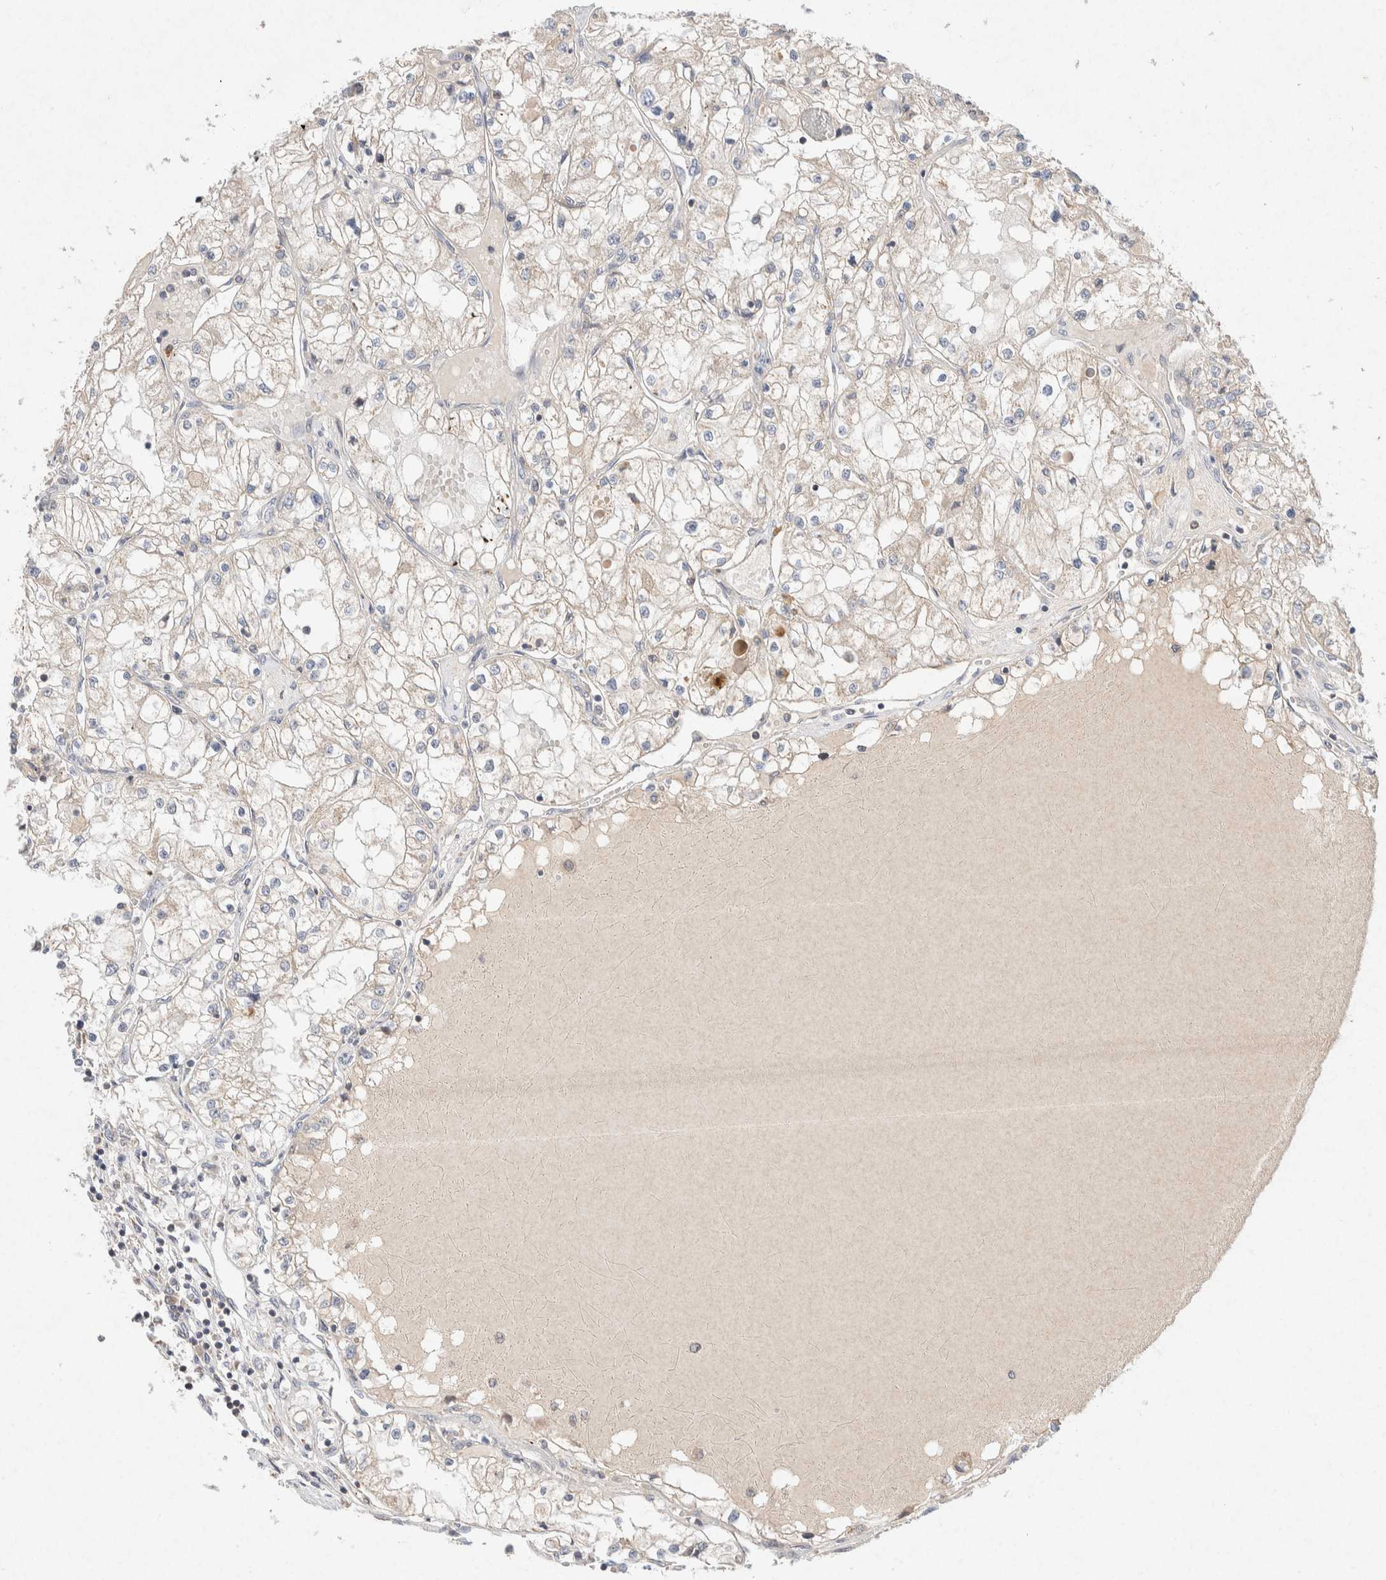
{"staining": {"intensity": "weak", "quantity": "<25%", "location": "cytoplasmic/membranous"}, "tissue": "renal cancer", "cell_type": "Tumor cells", "image_type": "cancer", "snomed": [{"axis": "morphology", "description": "Adenocarcinoma, NOS"}, {"axis": "topography", "description": "Kidney"}], "caption": "This image is of adenocarcinoma (renal) stained with immunohistochemistry (IHC) to label a protein in brown with the nuclei are counter-stained blue. There is no positivity in tumor cells.", "gene": "CMTM4", "patient": {"sex": "male", "age": 68}}